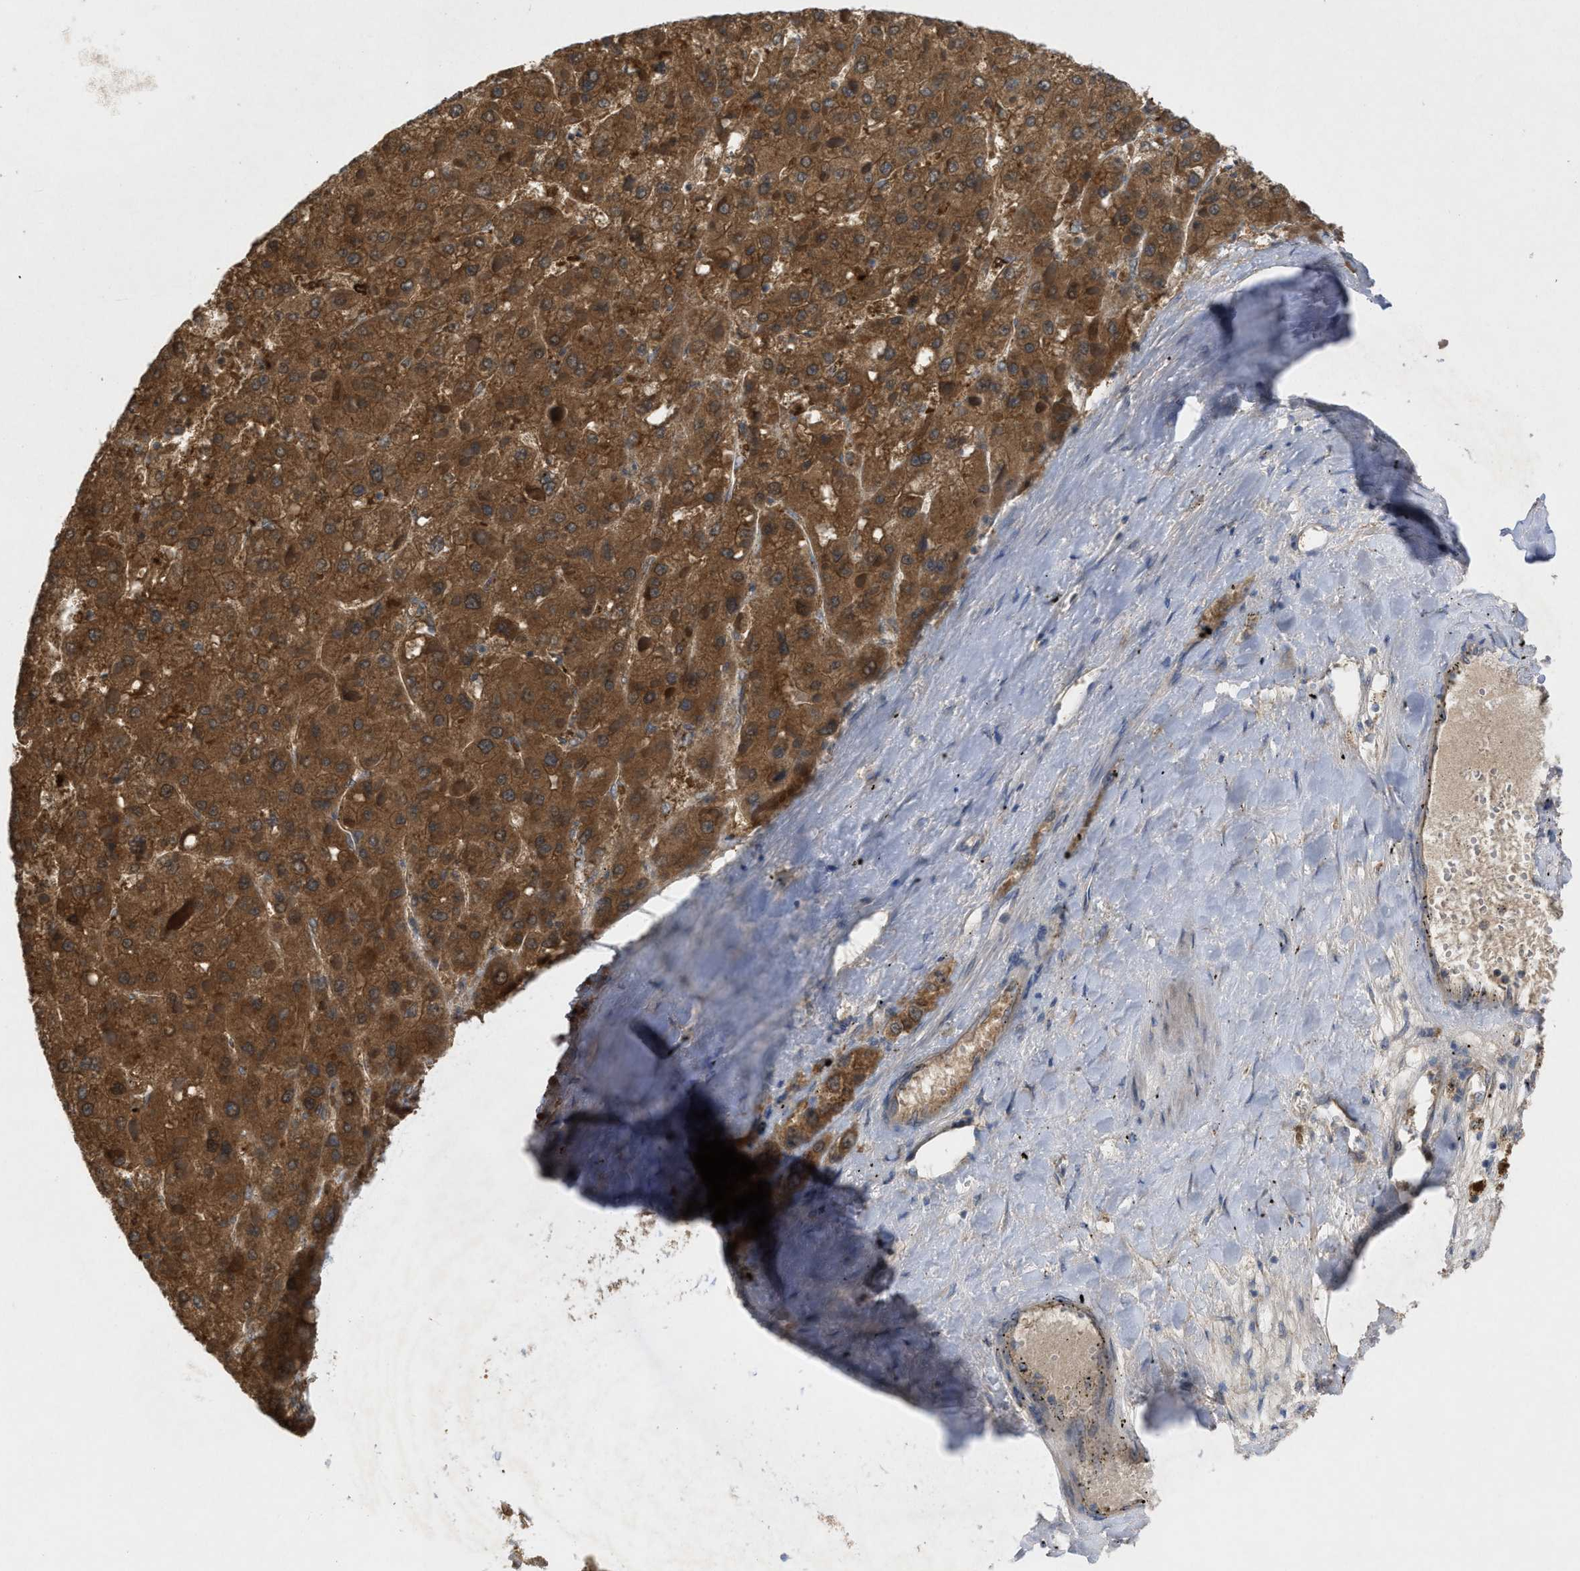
{"staining": {"intensity": "moderate", "quantity": ">75%", "location": "cytoplasmic/membranous"}, "tissue": "liver cancer", "cell_type": "Tumor cells", "image_type": "cancer", "snomed": [{"axis": "morphology", "description": "Carcinoma, Hepatocellular, NOS"}, {"axis": "topography", "description": "Liver"}], "caption": "IHC of liver hepatocellular carcinoma demonstrates medium levels of moderate cytoplasmic/membranous staining in approximately >75% of tumor cells.", "gene": "TMEM131", "patient": {"sex": "female", "age": 73}}